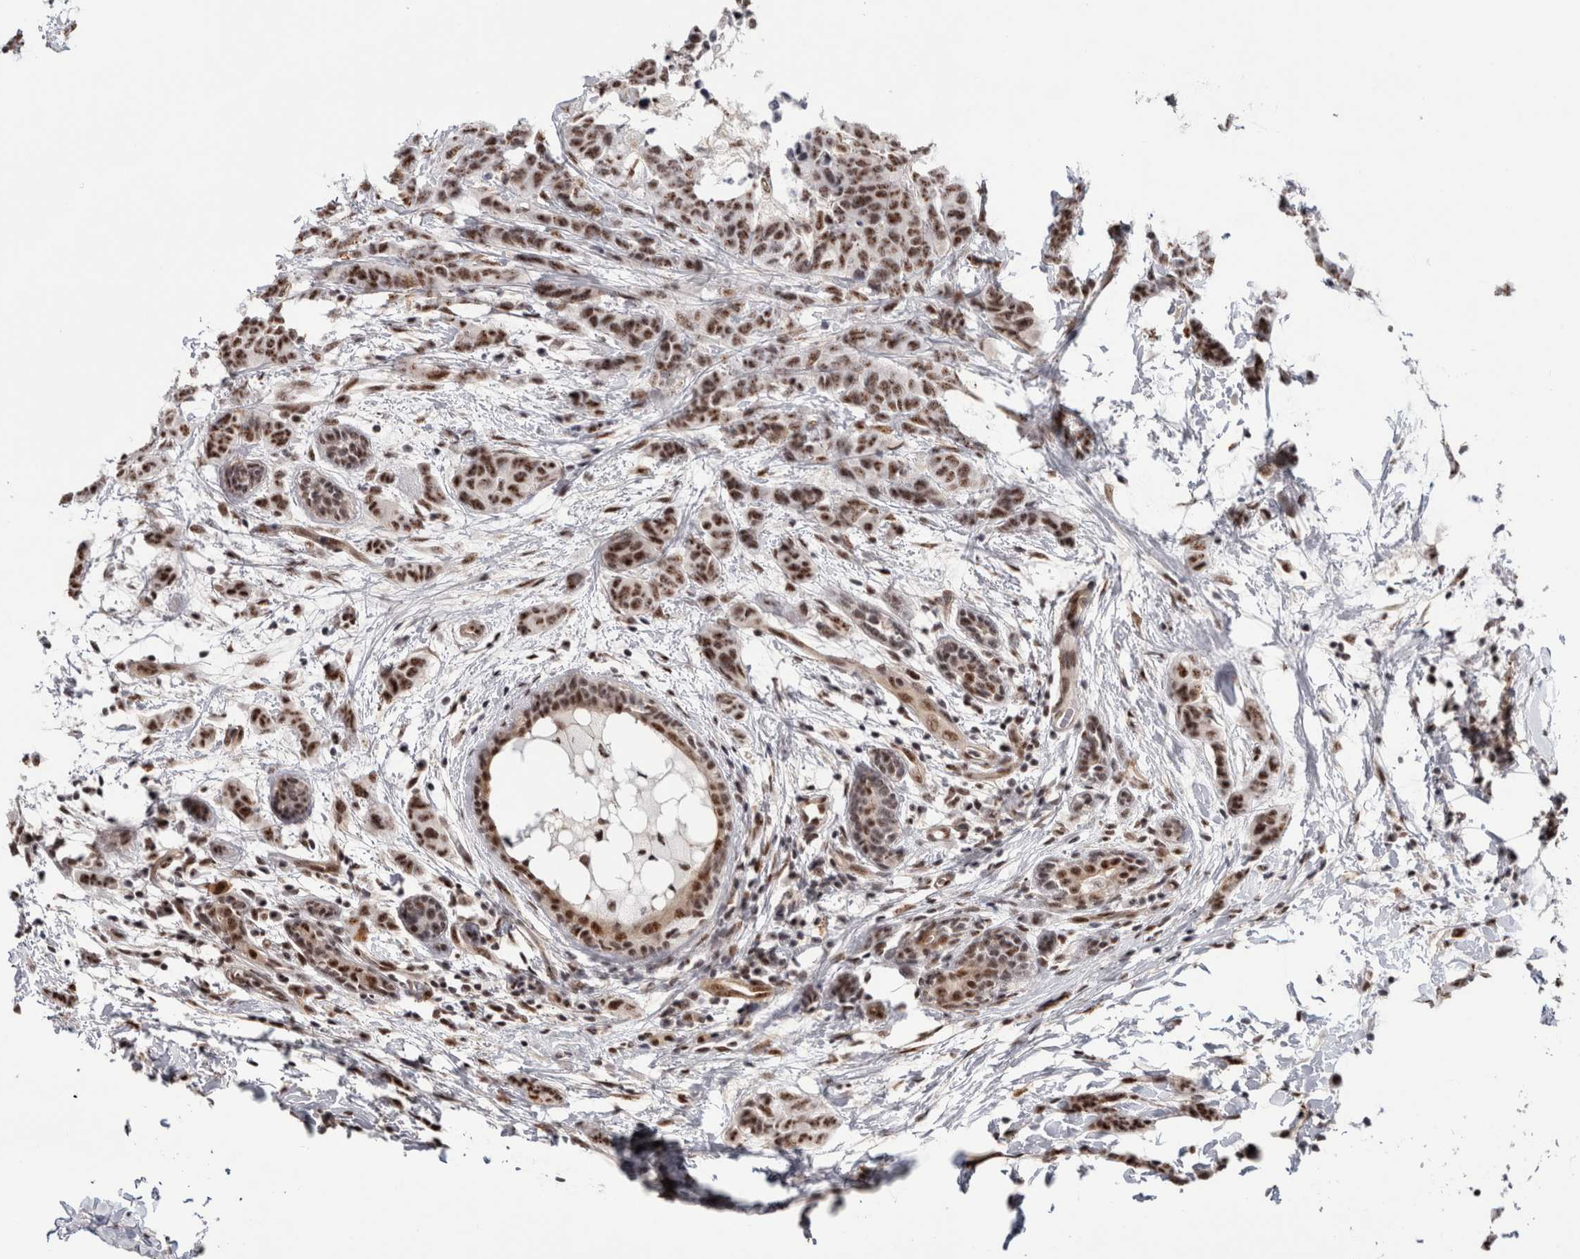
{"staining": {"intensity": "moderate", "quantity": ">75%", "location": "nuclear"}, "tissue": "breast cancer", "cell_type": "Tumor cells", "image_type": "cancer", "snomed": [{"axis": "morphology", "description": "Normal tissue, NOS"}, {"axis": "morphology", "description": "Duct carcinoma"}, {"axis": "topography", "description": "Breast"}], "caption": "Tumor cells display moderate nuclear expression in about >75% of cells in breast cancer (invasive ductal carcinoma).", "gene": "MKNK1", "patient": {"sex": "female", "age": 40}}